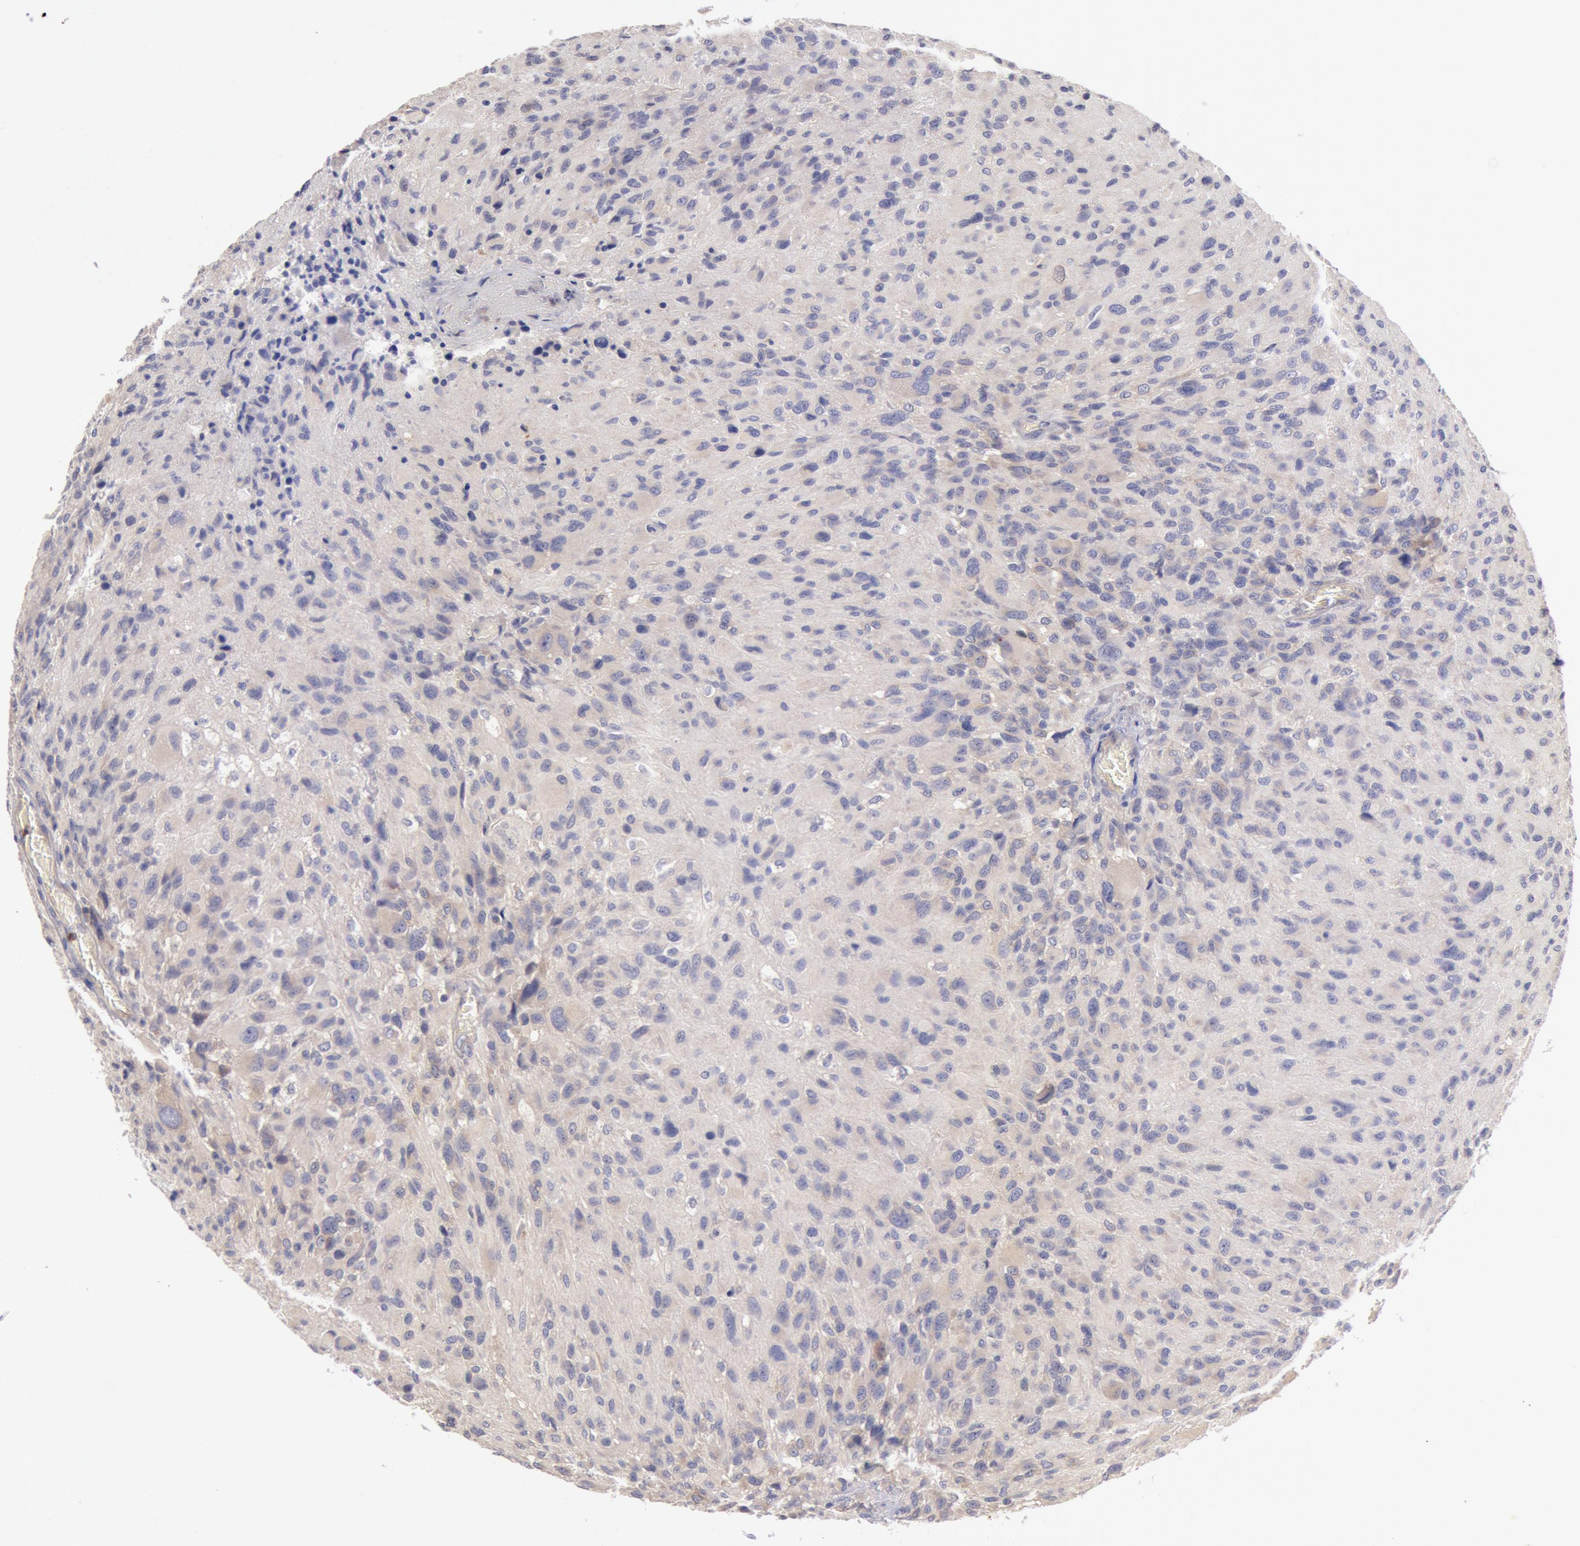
{"staining": {"intensity": "weak", "quantity": ">75%", "location": "cytoplasmic/membranous"}, "tissue": "glioma", "cell_type": "Tumor cells", "image_type": "cancer", "snomed": [{"axis": "morphology", "description": "Glioma, malignant, High grade"}, {"axis": "topography", "description": "Brain"}], "caption": "Glioma was stained to show a protein in brown. There is low levels of weak cytoplasmic/membranous positivity in approximately >75% of tumor cells.", "gene": "TMED8", "patient": {"sex": "male", "age": 69}}